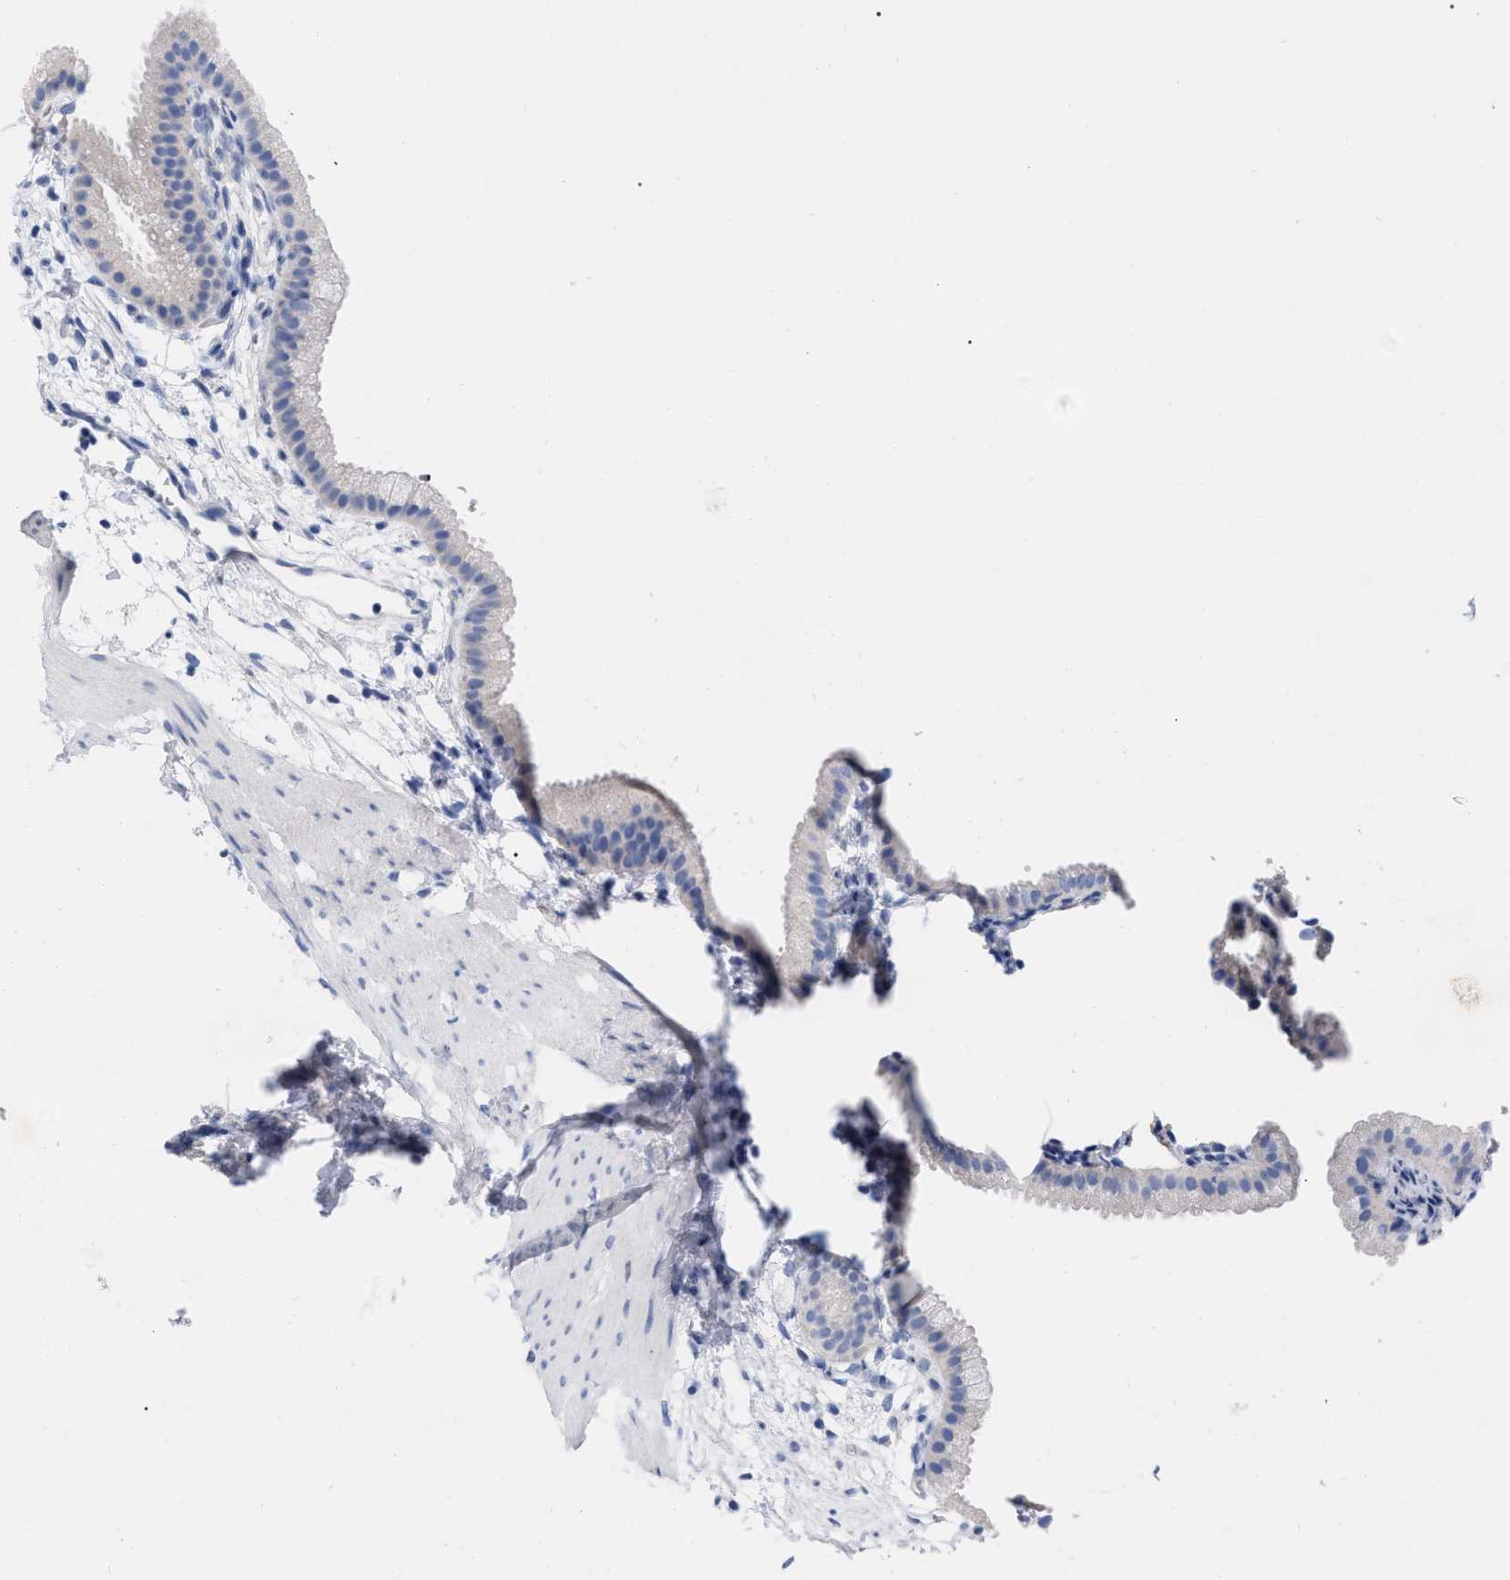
{"staining": {"intensity": "negative", "quantity": "none", "location": "none"}, "tissue": "gallbladder", "cell_type": "Glandular cells", "image_type": "normal", "snomed": [{"axis": "morphology", "description": "Normal tissue, NOS"}, {"axis": "topography", "description": "Gallbladder"}], "caption": "High power microscopy histopathology image of an IHC photomicrograph of unremarkable gallbladder, revealing no significant staining in glandular cells. (DAB immunohistochemistry with hematoxylin counter stain).", "gene": "HAPLN1", "patient": {"sex": "female", "age": 64}}